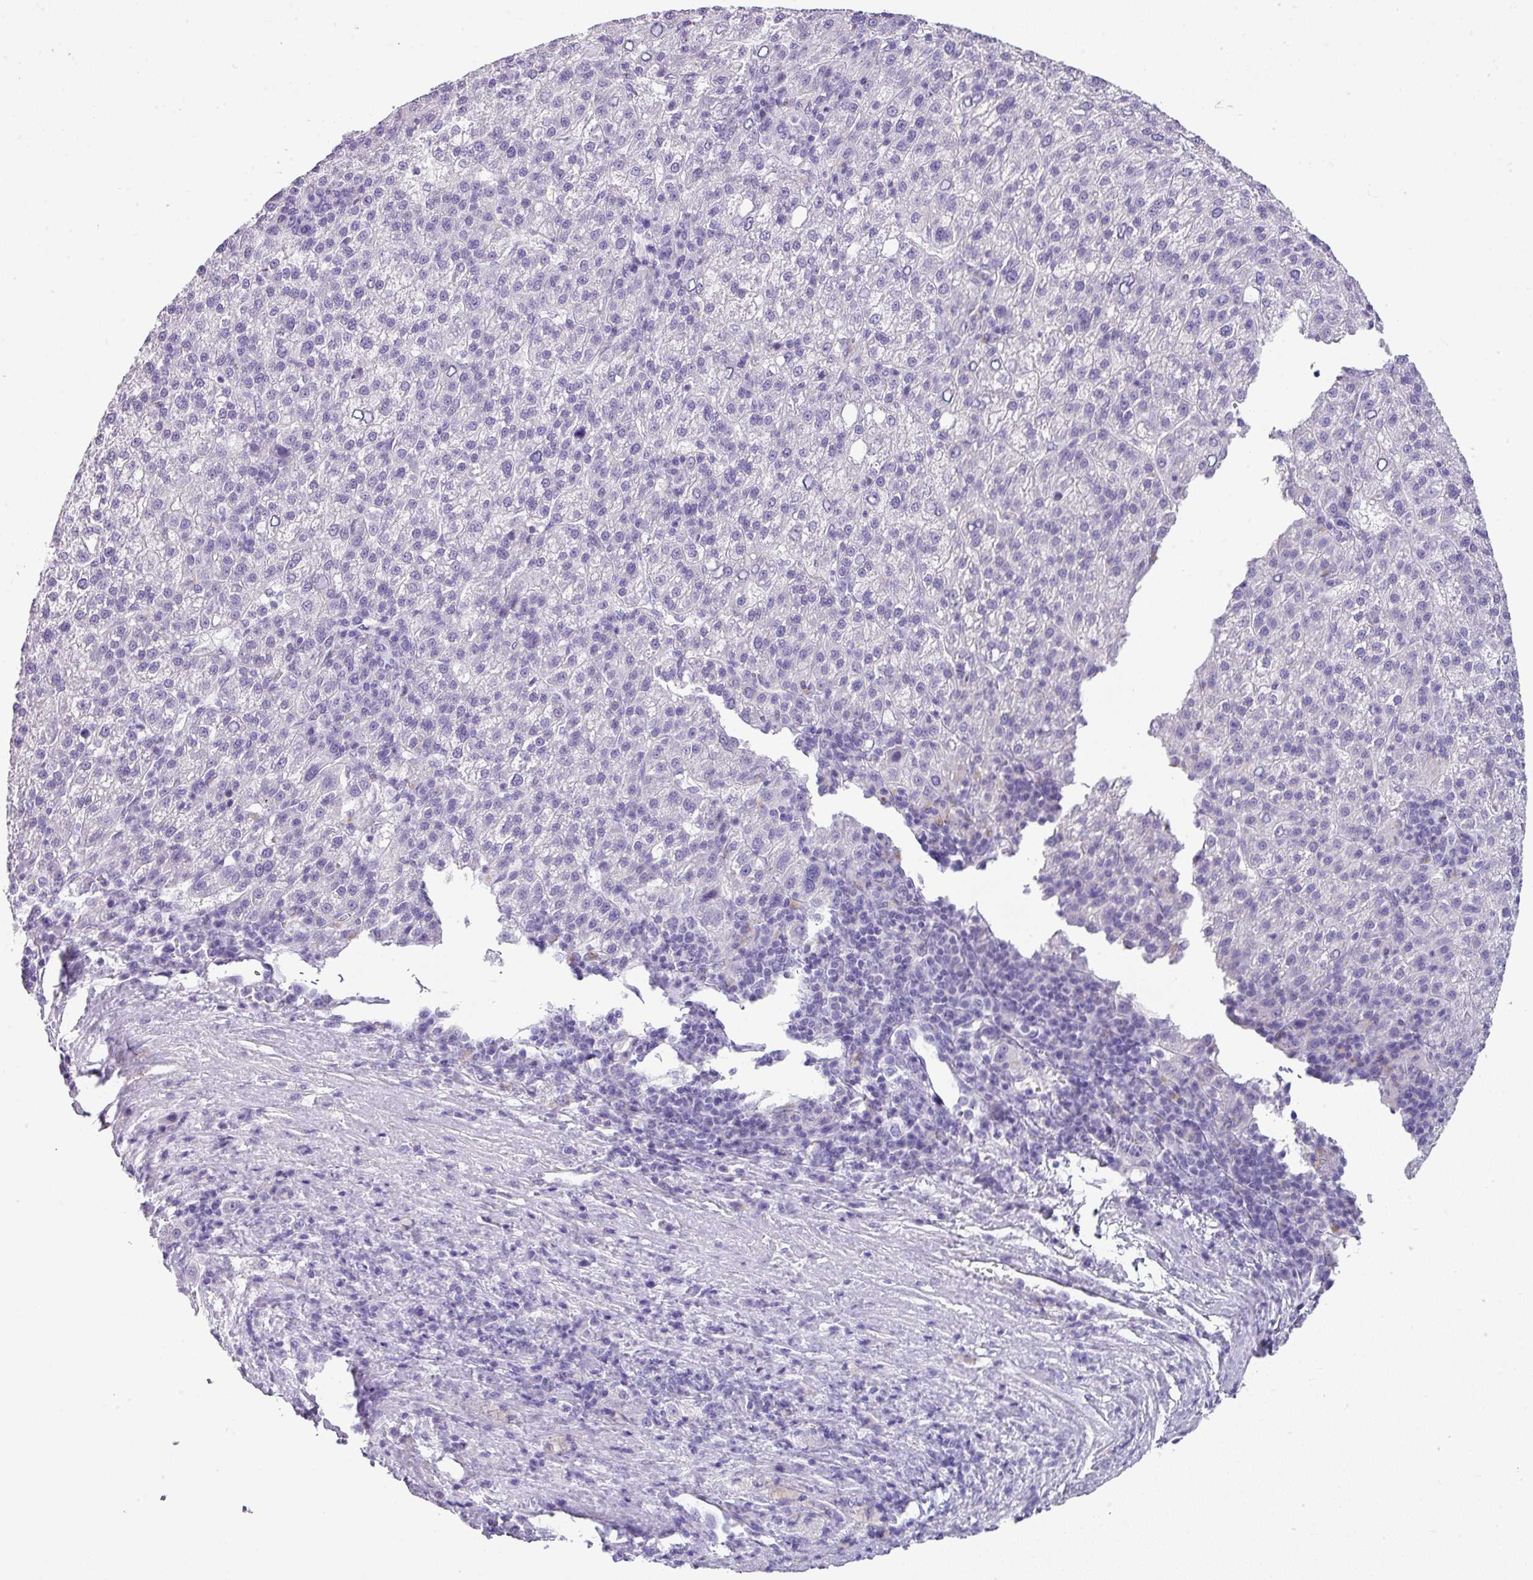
{"staining": {"intensity": "negative", "quantity": "none", "location": "none"}, "tissue": "liver cancer", "cell_type": "Tumor cells", "image_type": "cancer", "snomed": [{"axis": "morphology", "description": "Carcinoma, Hepatocellular, NOS"}, {"axis": "topography", "description": "Liver"}], "caption": "This is an immunohistochemistry photomicrograph of hepatocellular carcinoma (liver). There is no expression in tumor cells.", "gene": "ZNF568", "patient": {"sex": "female", "age": 58}}